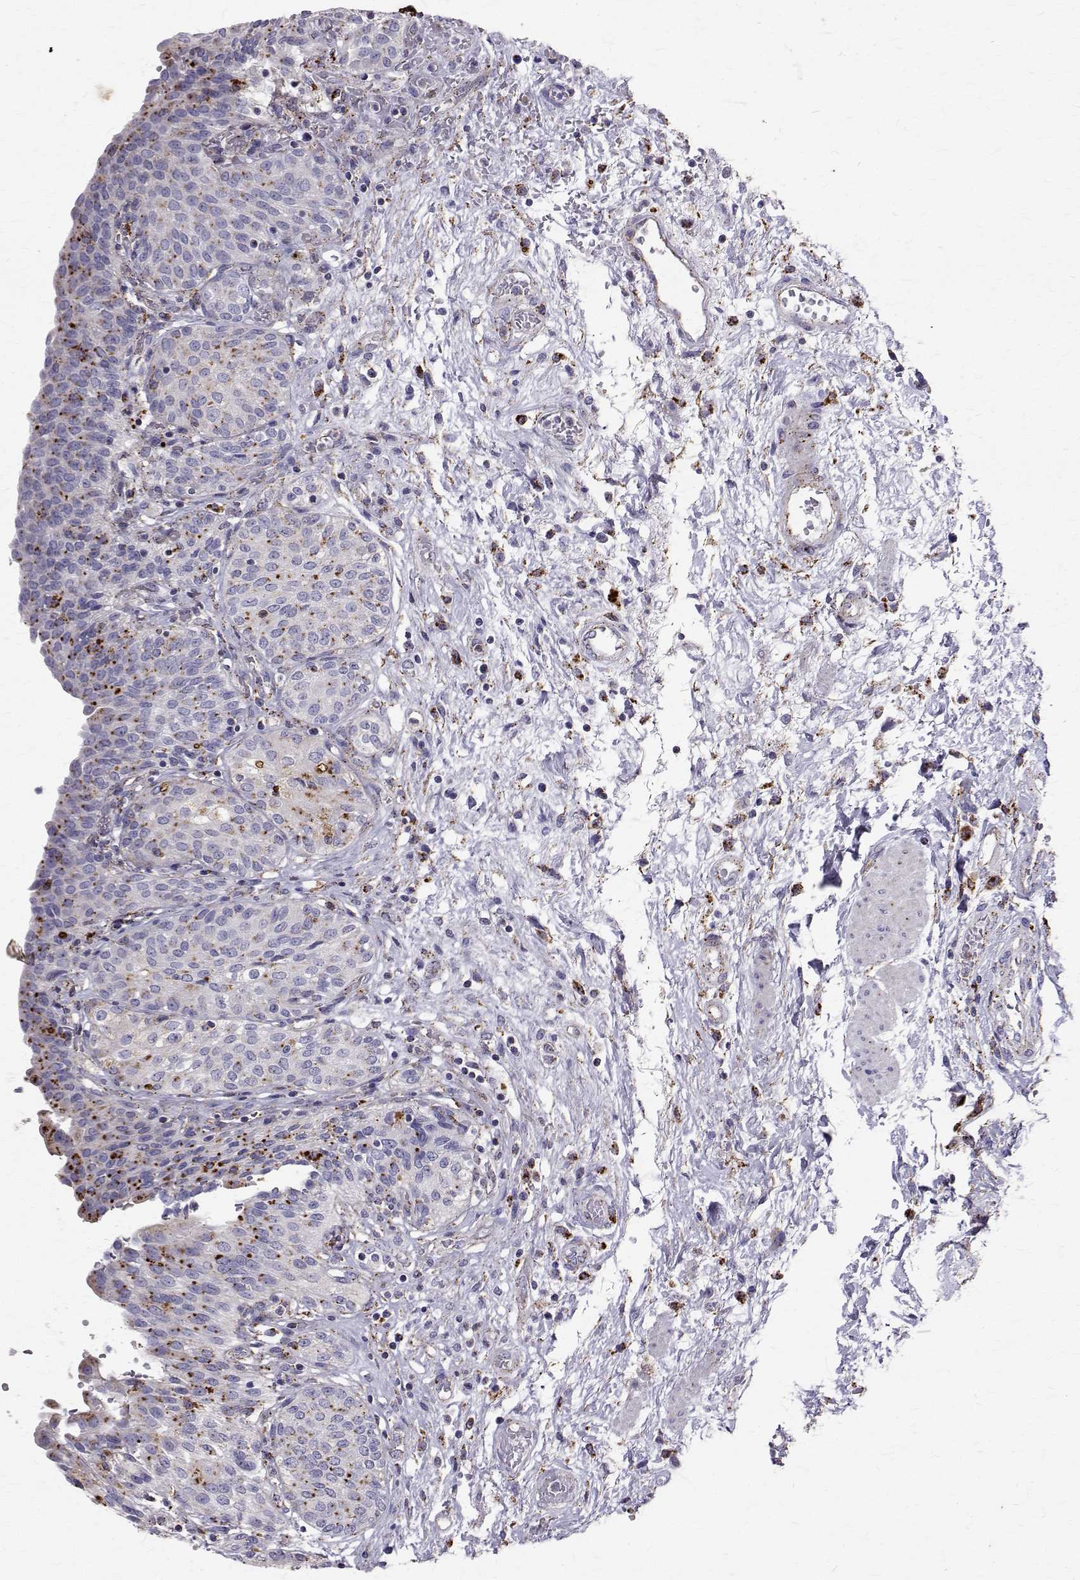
{"staining": {"intensity": "strong", "quantity": "<25%", "location": "cytoplasmic/membranous"}, "tissue": "urinary bladder", "cell_type": "Urothelial cells", "image_type": "normal", "snomed": [{"axis": "morphology", "description": "Normal tissue, NOS"}, {"axis": "topography", "description": "Urinary bladder"}], "caption": "Strong cytoplasmic/membranous protein staining is seen in about <25% of urothelial cells in urinary bladder.", "gene": "TPP1", "patient": {"sex": "male", "age": 68}}